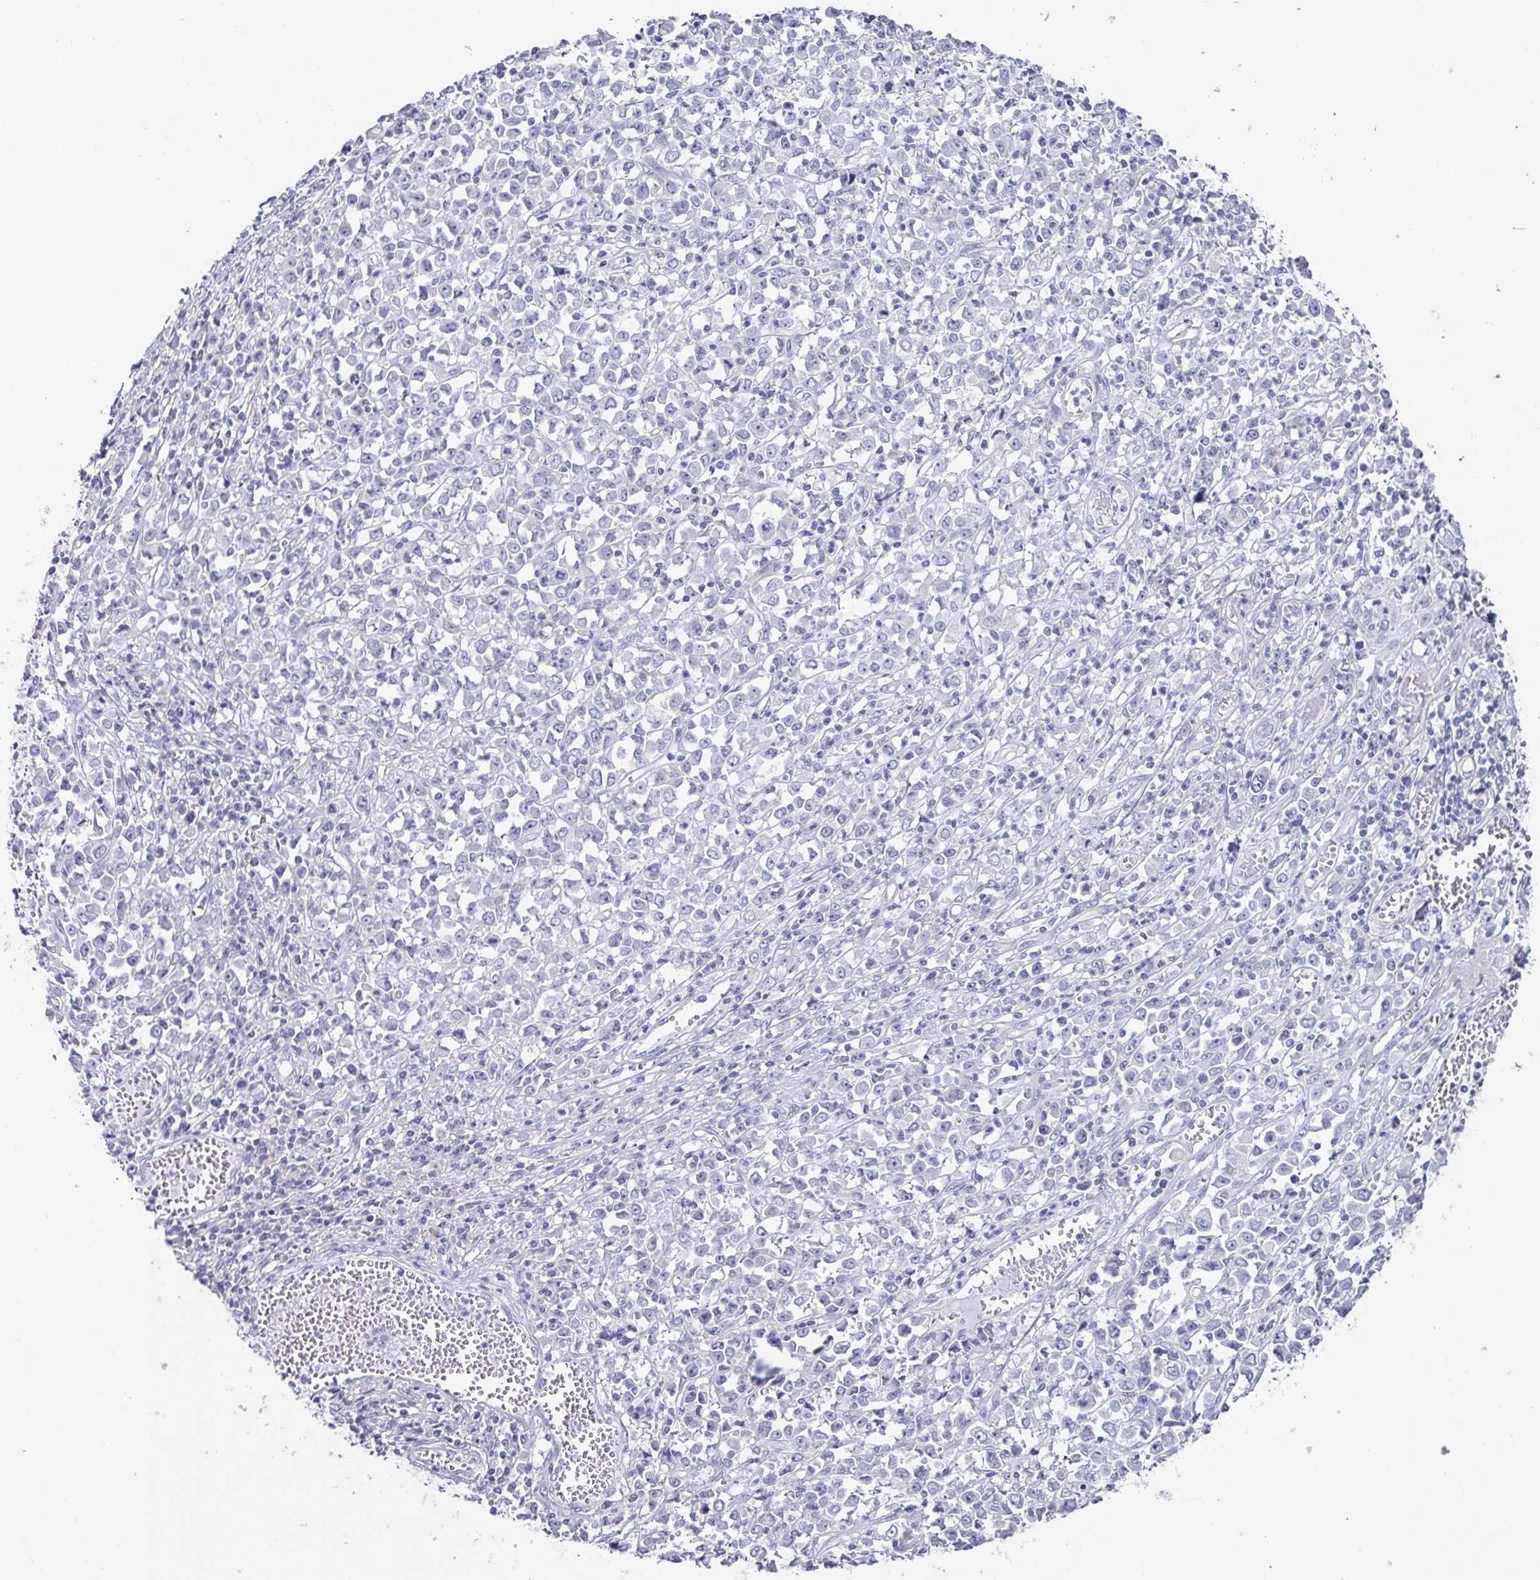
{"staining": {"intensity": "negative", "quantity": "none", "location": "none"}, "tissue": "stomach cancer", "cell_type": "Tumor cells", "image_type": "cancer", "snomed": [{"axis": "morphology", "description": "Adenocarcinoma, NOS"}, {"axis": "topography", "description": "Stomach, upper"}], "caption": "A high-resolution micrograph shows IHC staining of stomach cancer, which demonstrates no significant expression in tumor cells.", "gene": "RDH11", "patient": {"sex": "male", "age": 70}}